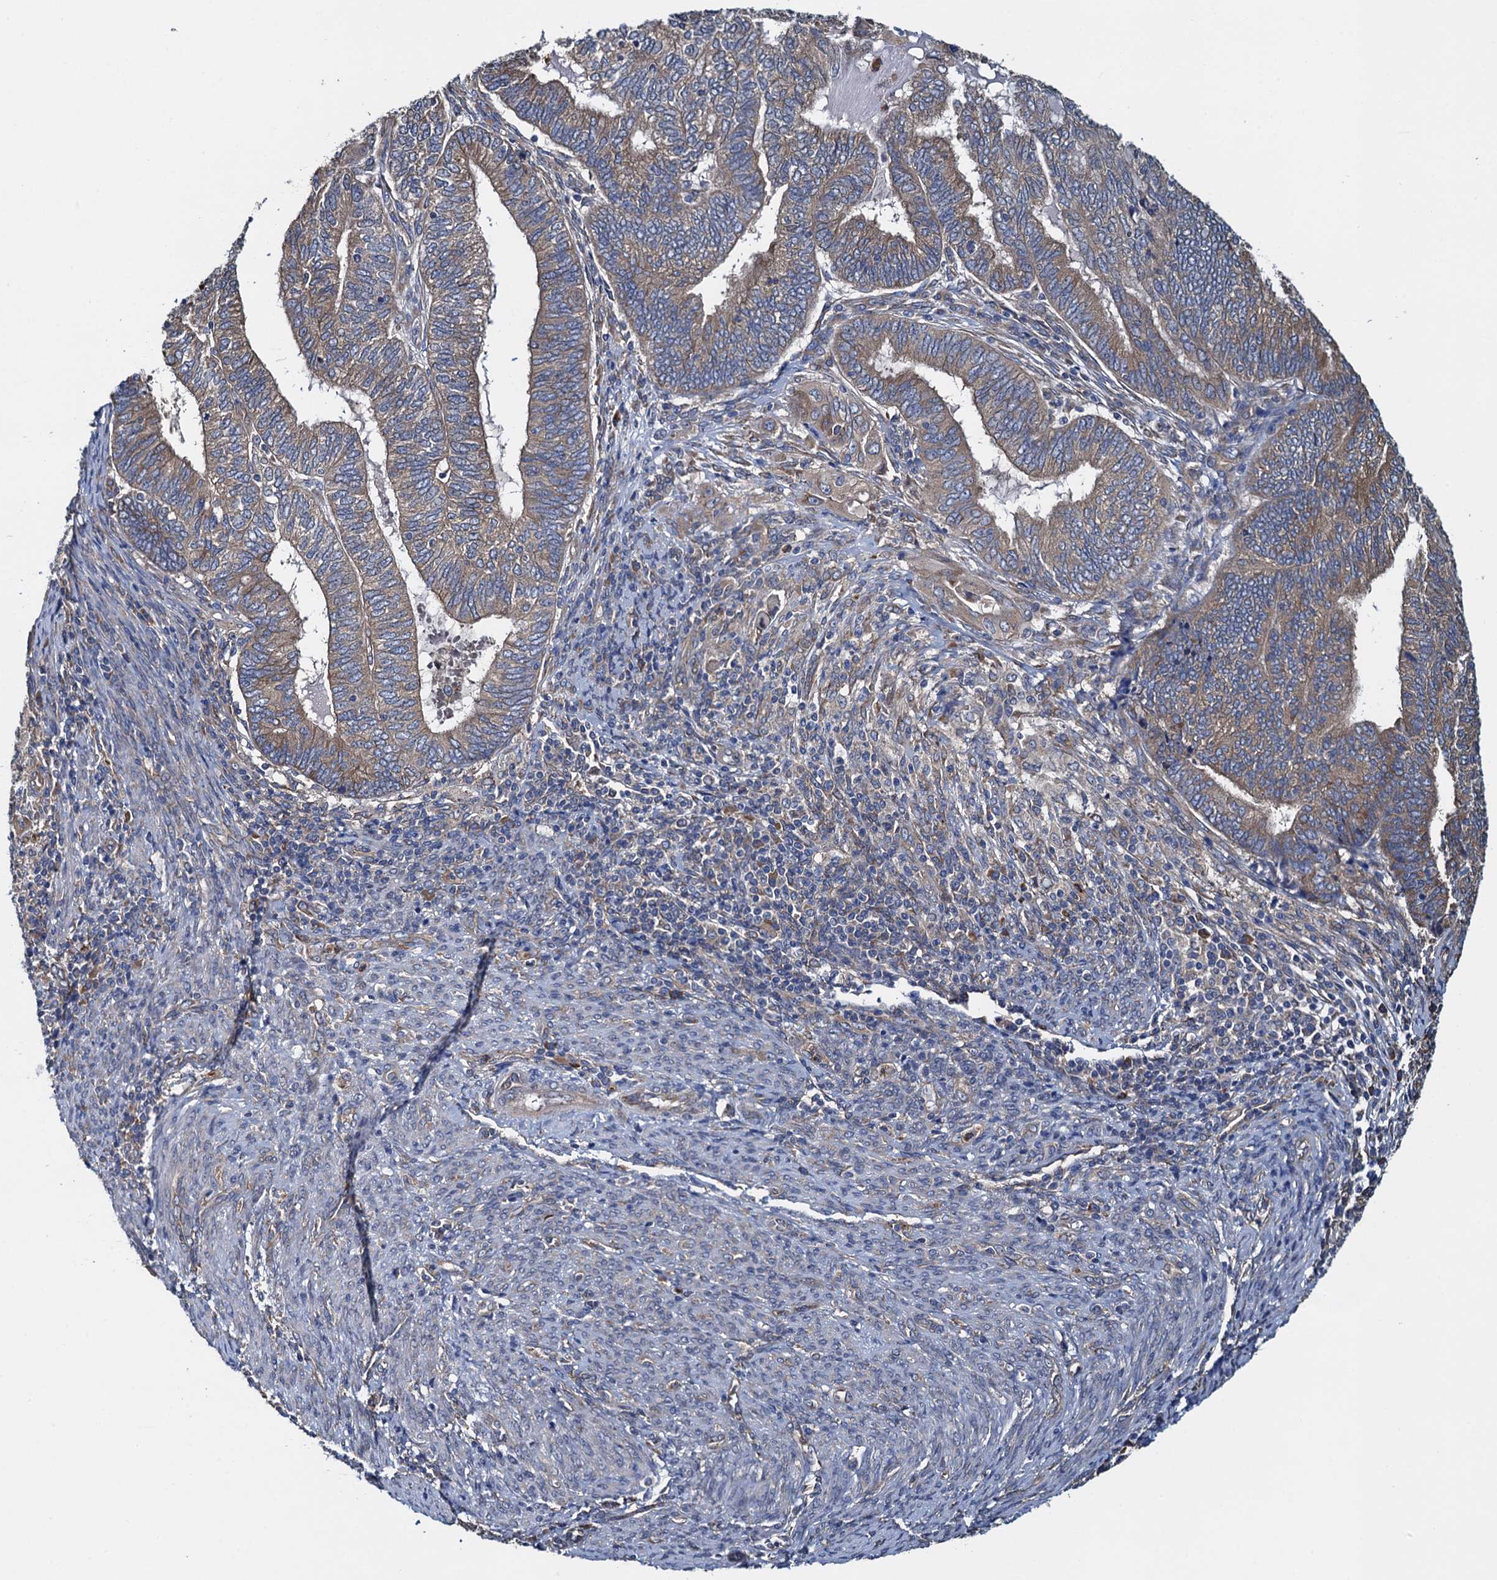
{"staining": {"intensity": "weak", "quantity": ">75%", "location": "cytoplasmic/membranous"}, "tissue": "endometrial cancer", "cell_type": "Tumor cells", "image_type": "cancer", "snomed": [{"axis": "morphology", "description": "Adenocarcinoma, NOS"}, {"axis": "topography", "description": "Uterus"}, {"axis": "topography", "description": "Endometrium"}], "caption": "The histopathology image shows staining of endometrial cancer (adenocarcinoma), revealing weak cytoplasmic/membranous protein staining (brown color) within tumor cells. (IHC, brightfield microscopy, high magnification).", "gene": "ADCY9", "patient": {"sex": "female", "age": 70}}